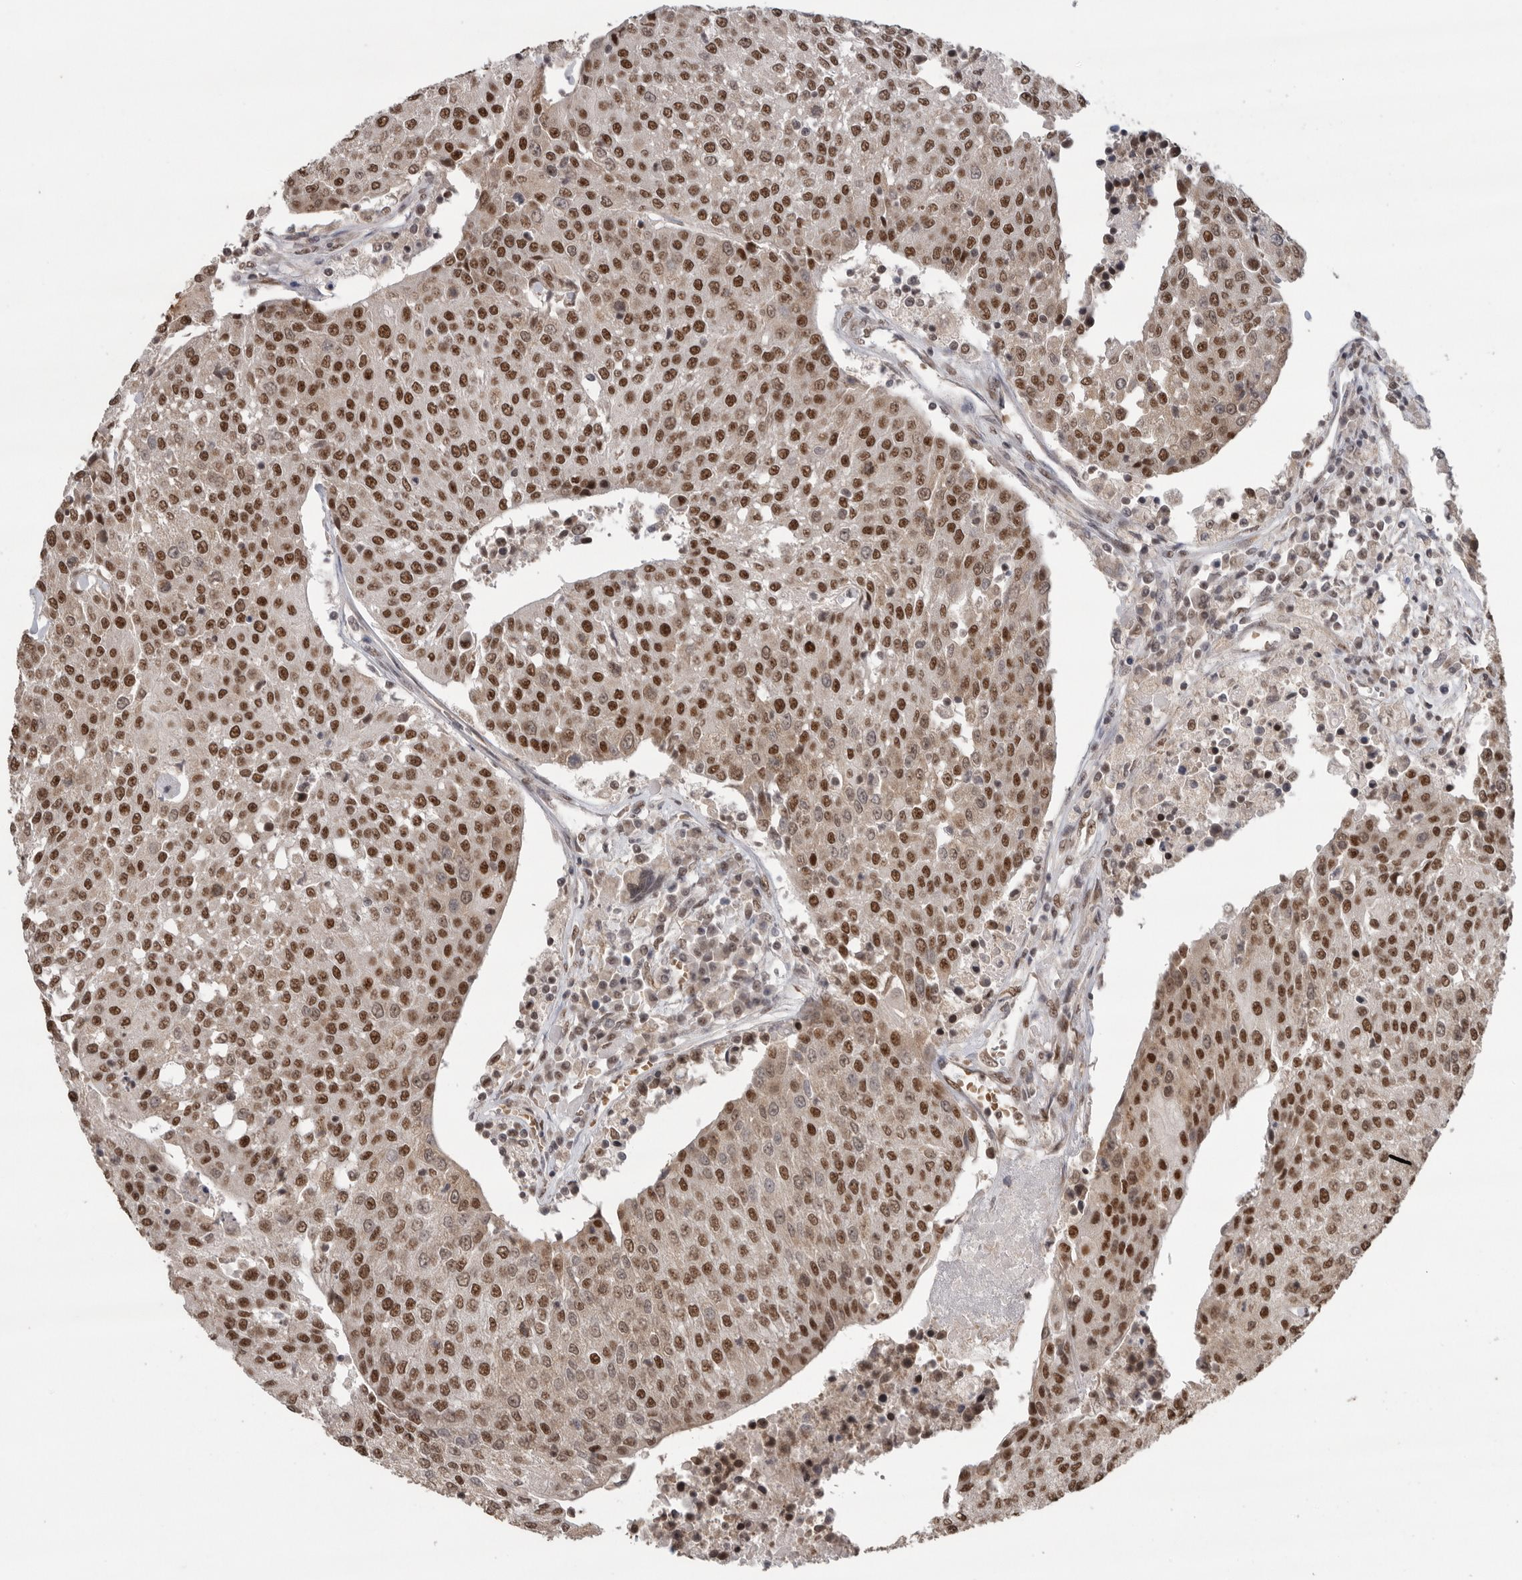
{"staining": {"intensity": "strong", "quantity": ">75%", "location": "nuclear"}, "tissue": "urothelial cancer", "cell_type": "Tumor cells", "image_type": "cancer", "snomed": [{"axis": "morphology", "description": "Urothelial carcinoma, High grade"}, {"axis": "topography", "description": "Urinary bladder"}], "caption": "Immunohistochemistry image of neoplastic tissue: human urothelial cancer stained using immunohistochemistry (IHC) exhibits high levels of strong protein expression localized specifically in the nuclear of tumor cells, appearing as a nuclear brown color.", "gene": "PPP1R10", "patient": {"sex": "female", "age": 85}}